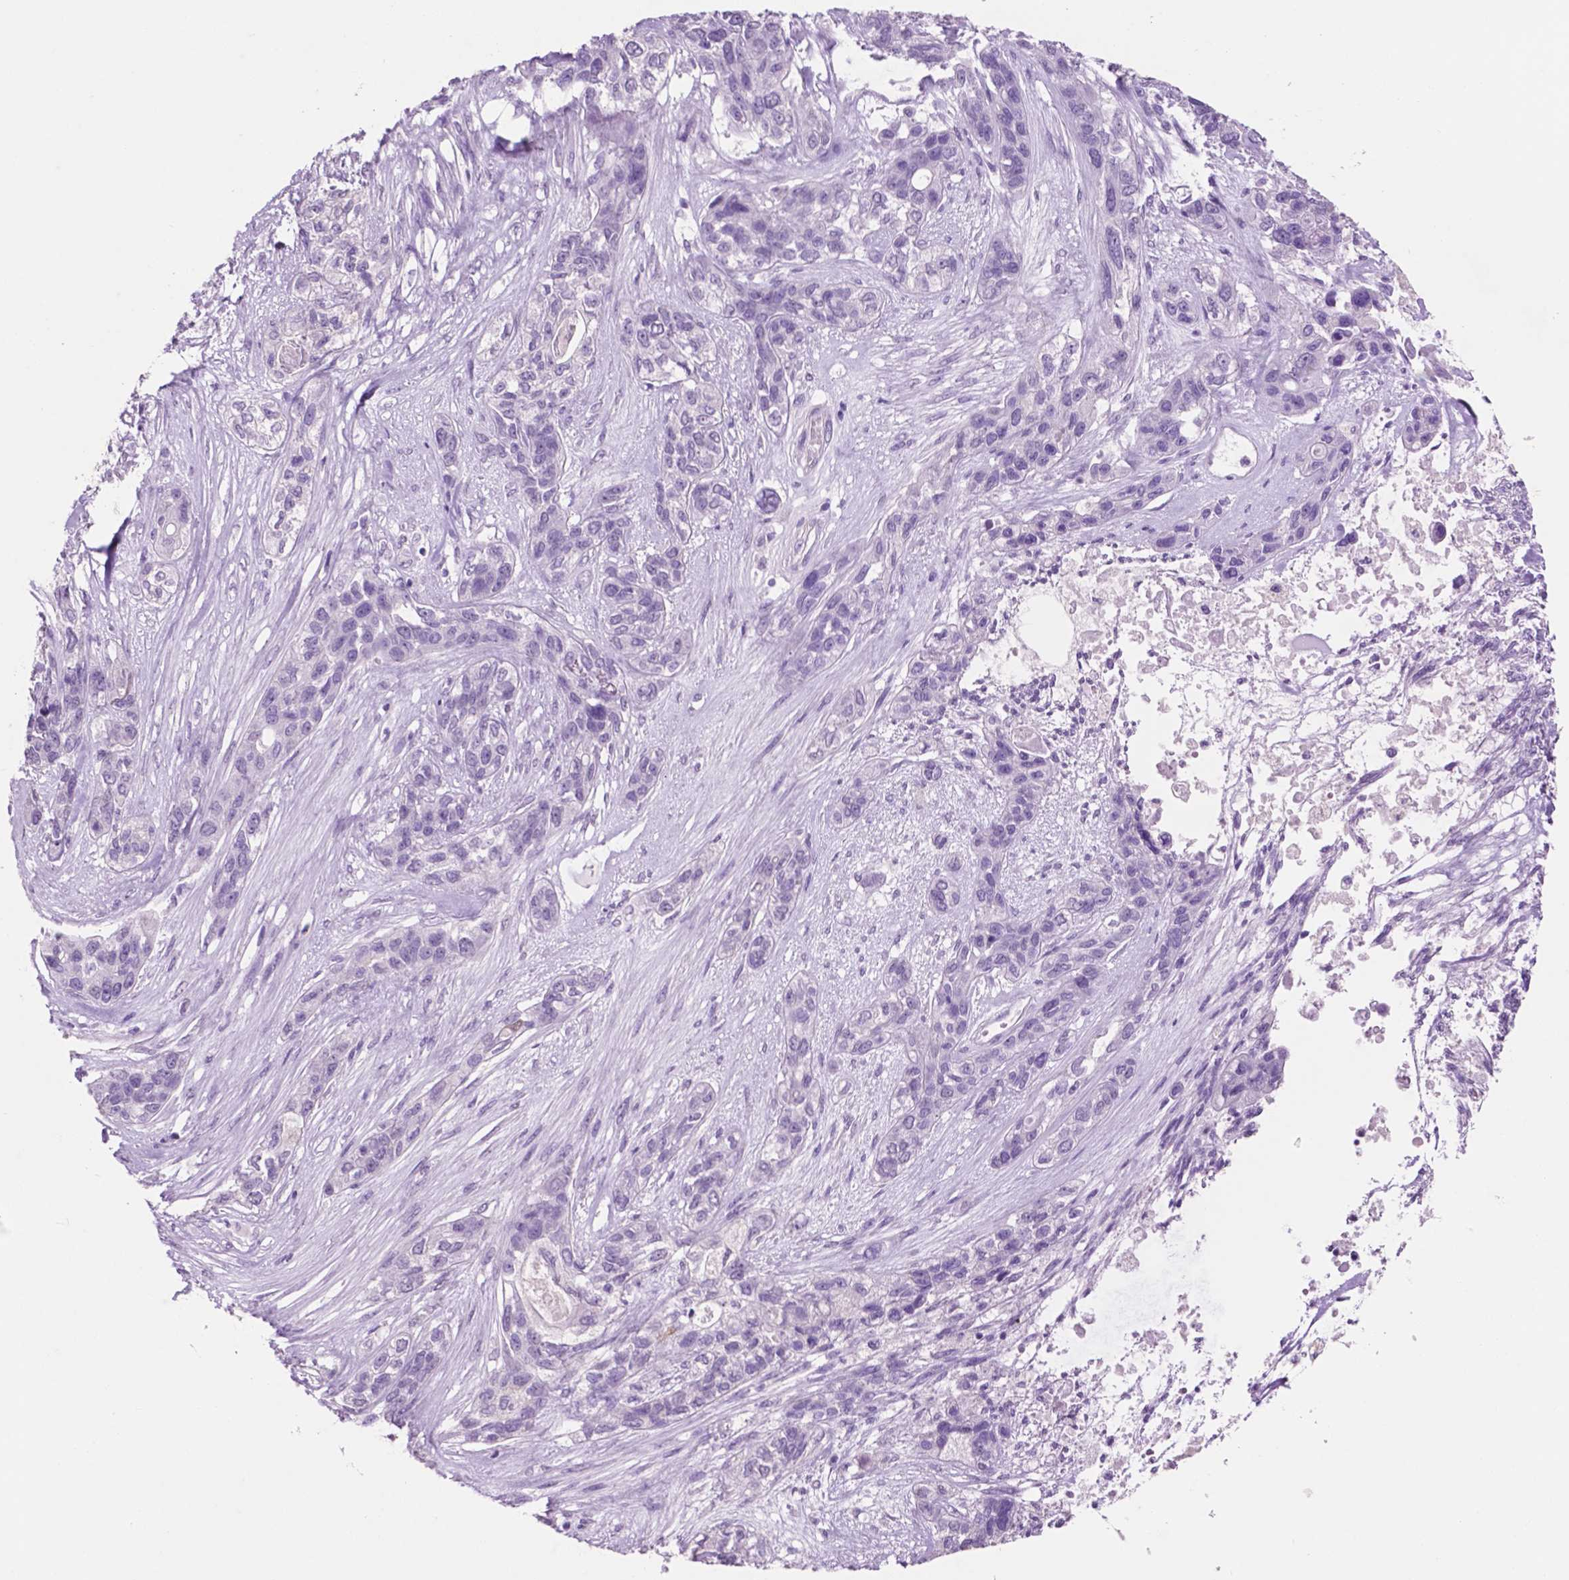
{"staining": {"intensity": "negative", "quantity": "none", "location": "none"}, "tissue": "lung cancer", "cell_type": "Tumor cells", "image_type": "cancer", "snomed": [{"axis": "morphology", "description": "Squamous cell carcinoma, NOS"}, {"axis": "topography", "description": "Lung"}], "caption": "IHC image of neoplastic tissue: human lung squamous cell carcinoma stained with DAB displays no significant protein positivity in tumor cells.", "gene": "IDO1", "patient": {"sex": "female", "age": 70}}